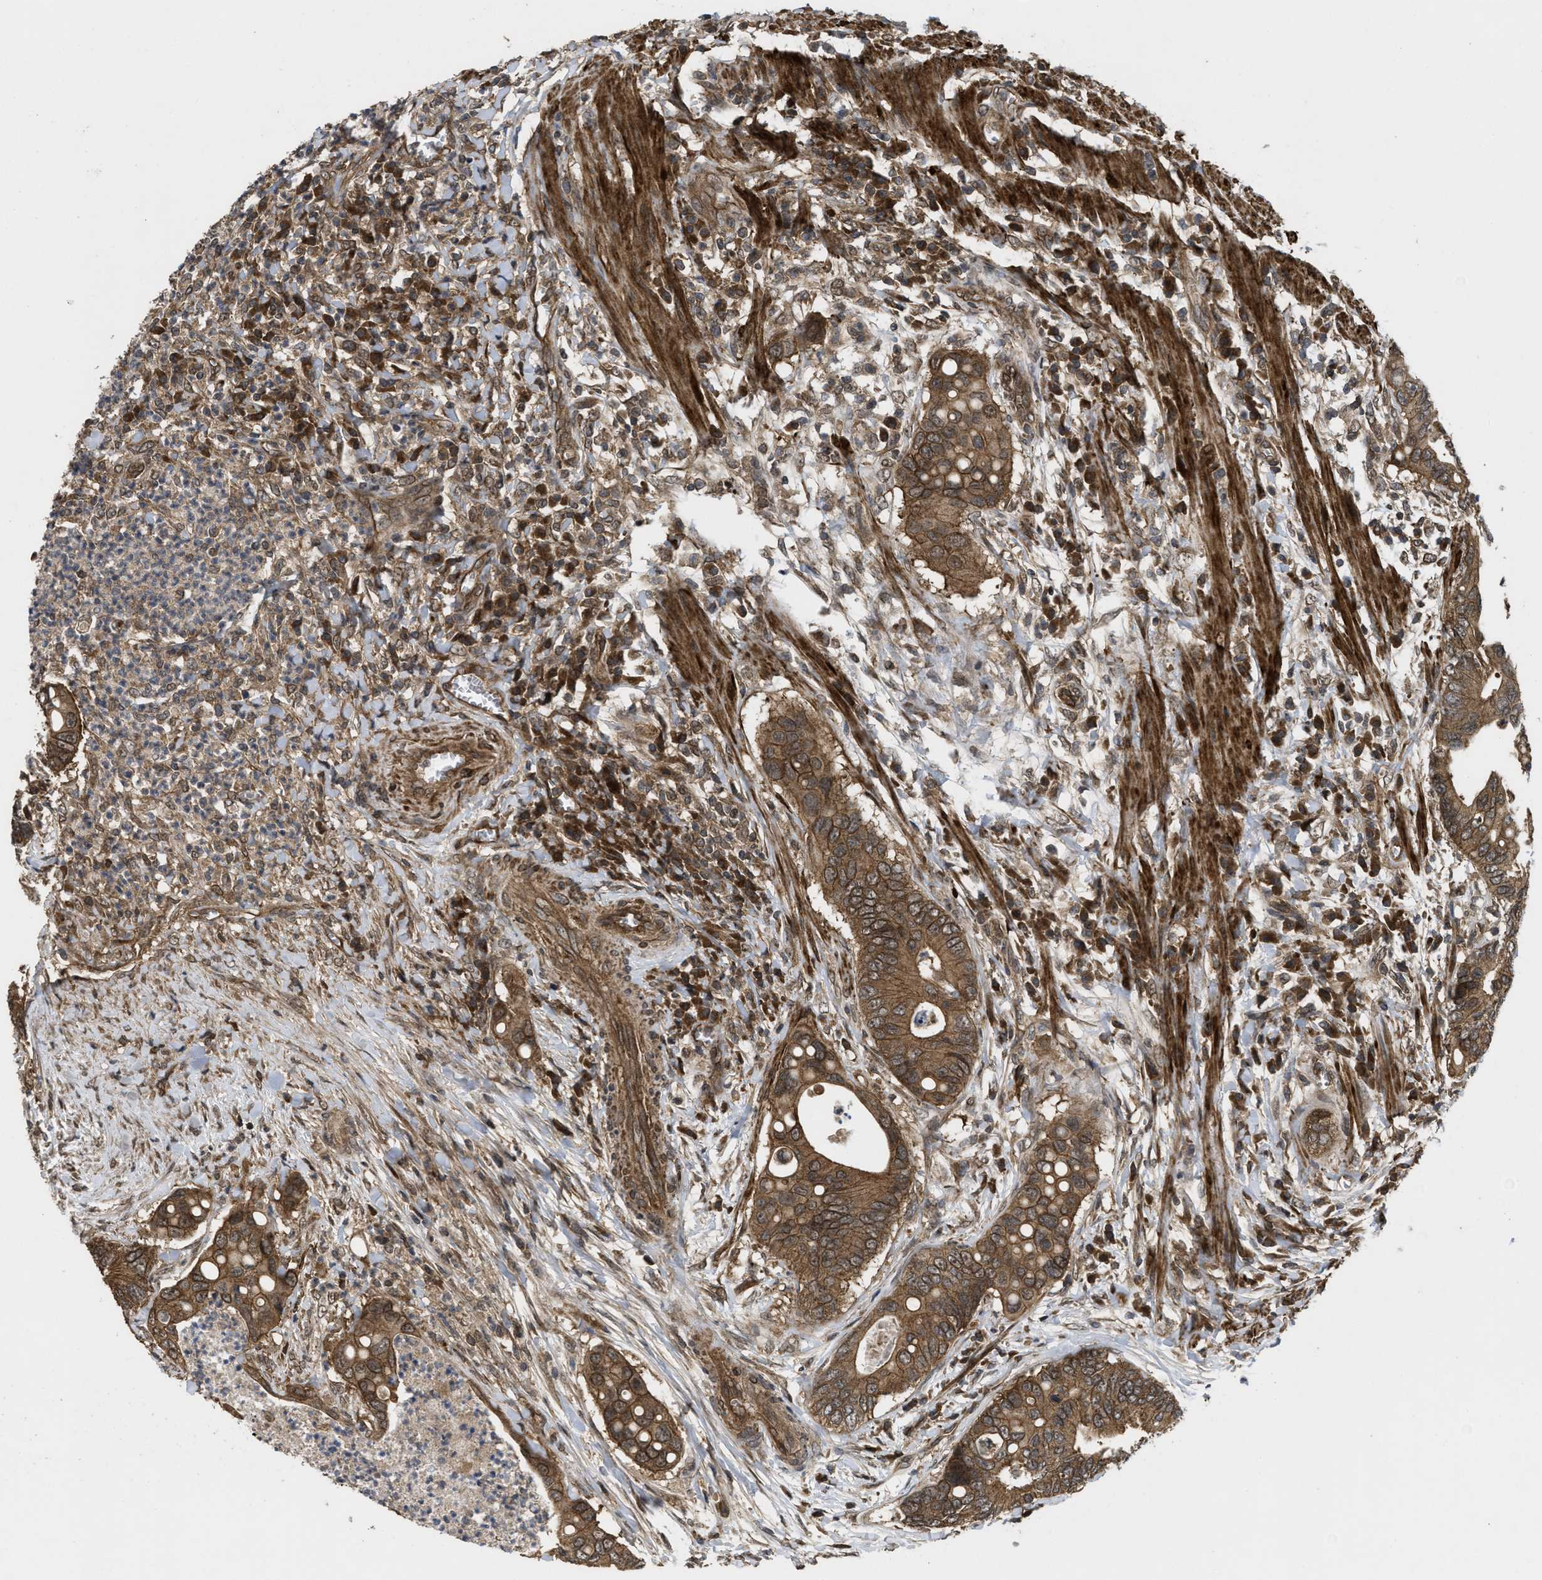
{"staining": {"intensity": "moderate", "quantity": ">75%", "location": "cytoplasmic/membranous"}, "tissue": "colorectal cancer", "cell_type": "Tumor cells", "image_type": "cancer", "snomed": [{"axis": "morphology", "description": "Inflammation, NOS"}, {"axis": "morphology", "description": "Adenocarcinoma, NOS"}, {"axis": "topography", "description": "Colon"}], "caption": "The image reveals immunohistochemical staining of adenocarcinoma (colorectal). There is moderate cytoplasmic/membranous positivity is identified in approximately >75% of tumor cells.", "gene": "FZD6", "patient": {"sex": "male", "age": 72}}